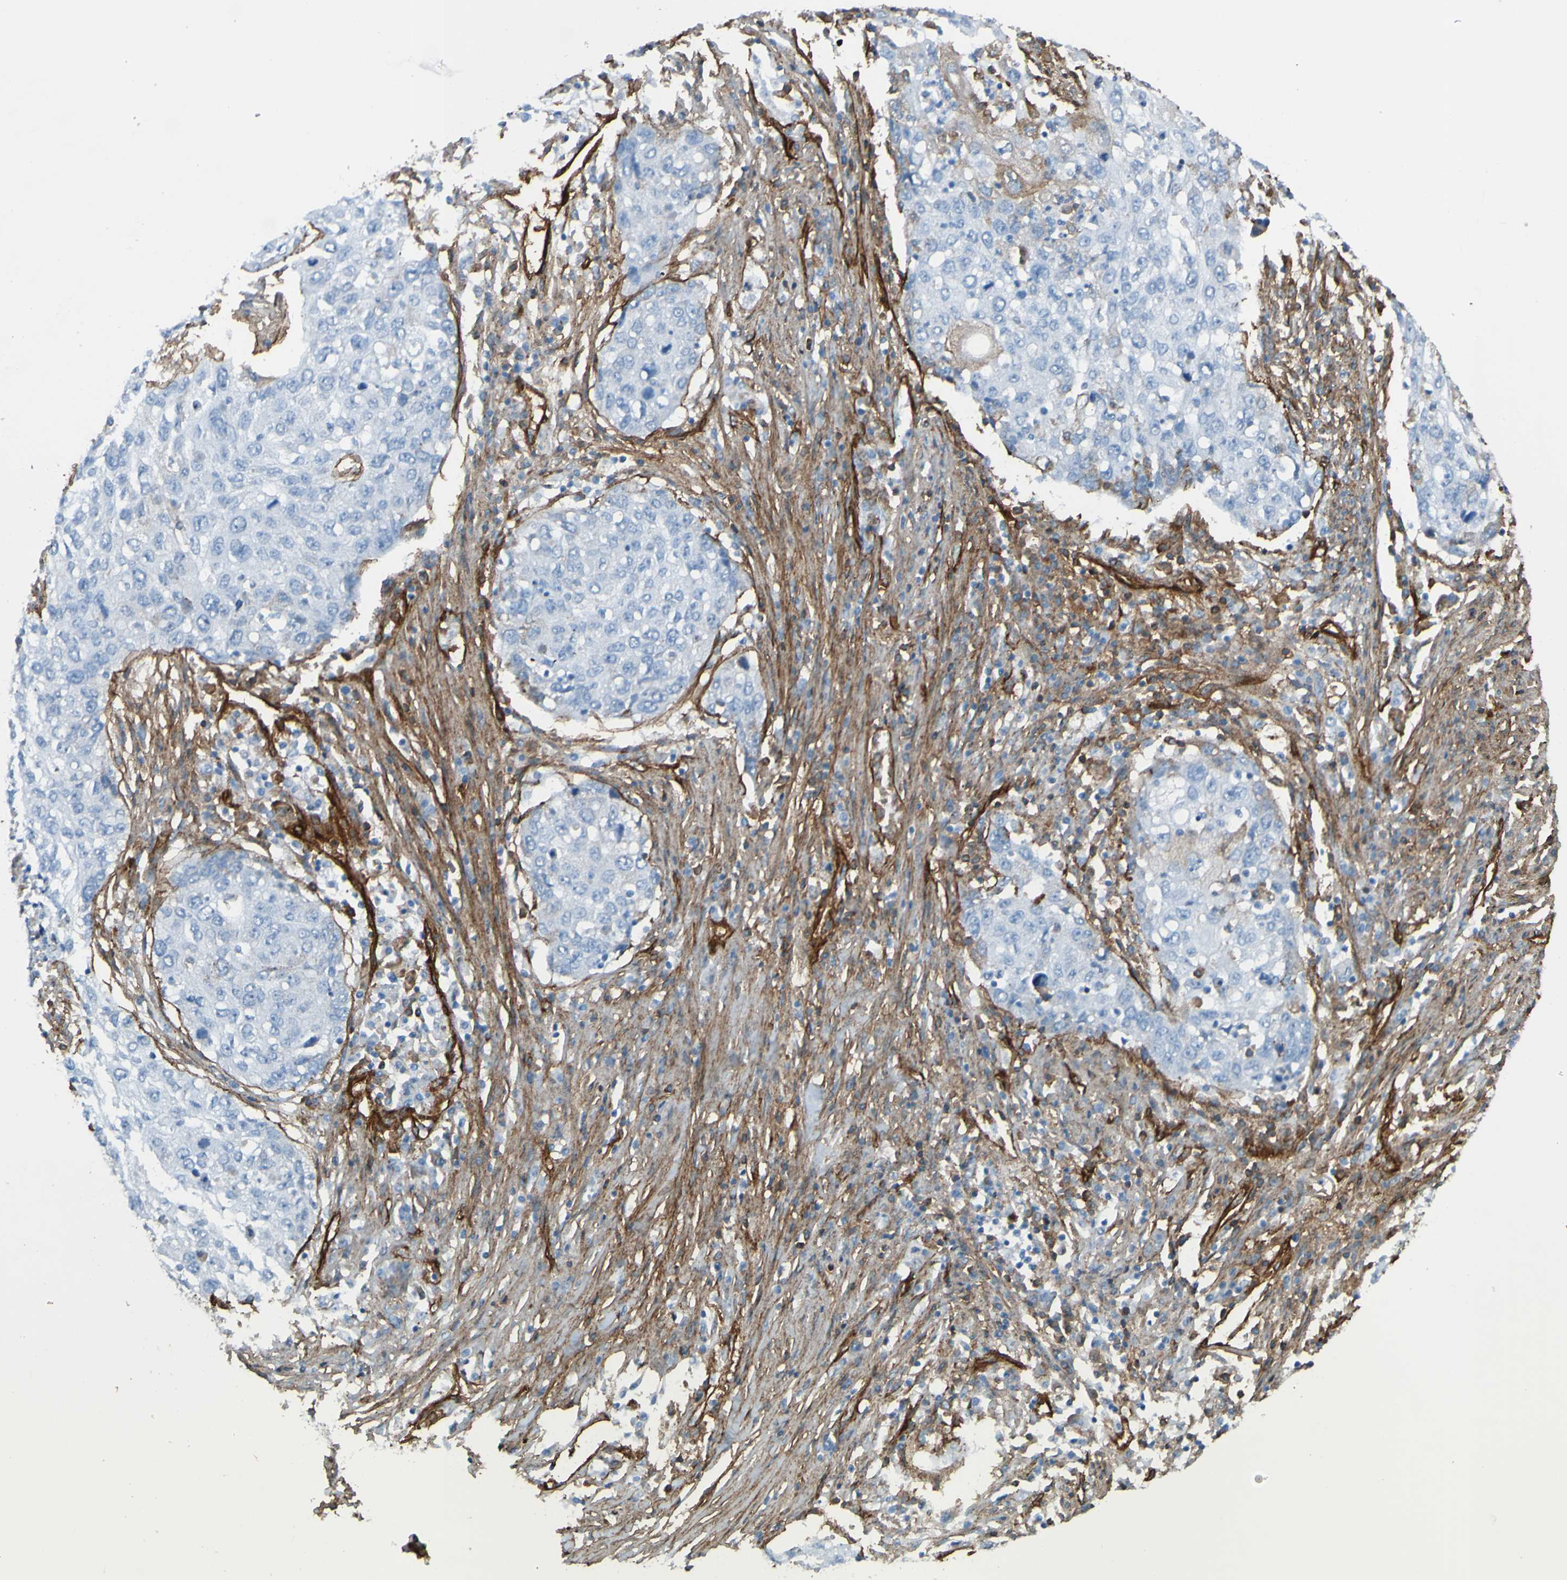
{"staining": {"intensity": "negative", "quantity": "none", "location": "none"}, "tissue": "lung cancer", "cell_type": "Tumor cells", "image_type": "cancer", "snomed": [{"axis": "morphology", "description": "Squamous cell carcinoma, NOS"}, {"axis": "topography", "description": "Lung"}], "caption": "Protein analysis of lung squamous cell carcinoma exhibits no significant expression in tumor cells. The staining was performed using DAB to visualize the protein expression in brown, while the nuclei were stained in blue with hematoxylin (Magnification: 20x).", "gene": "COL4A2", "patient": {"sex": "female", "age": 63}}